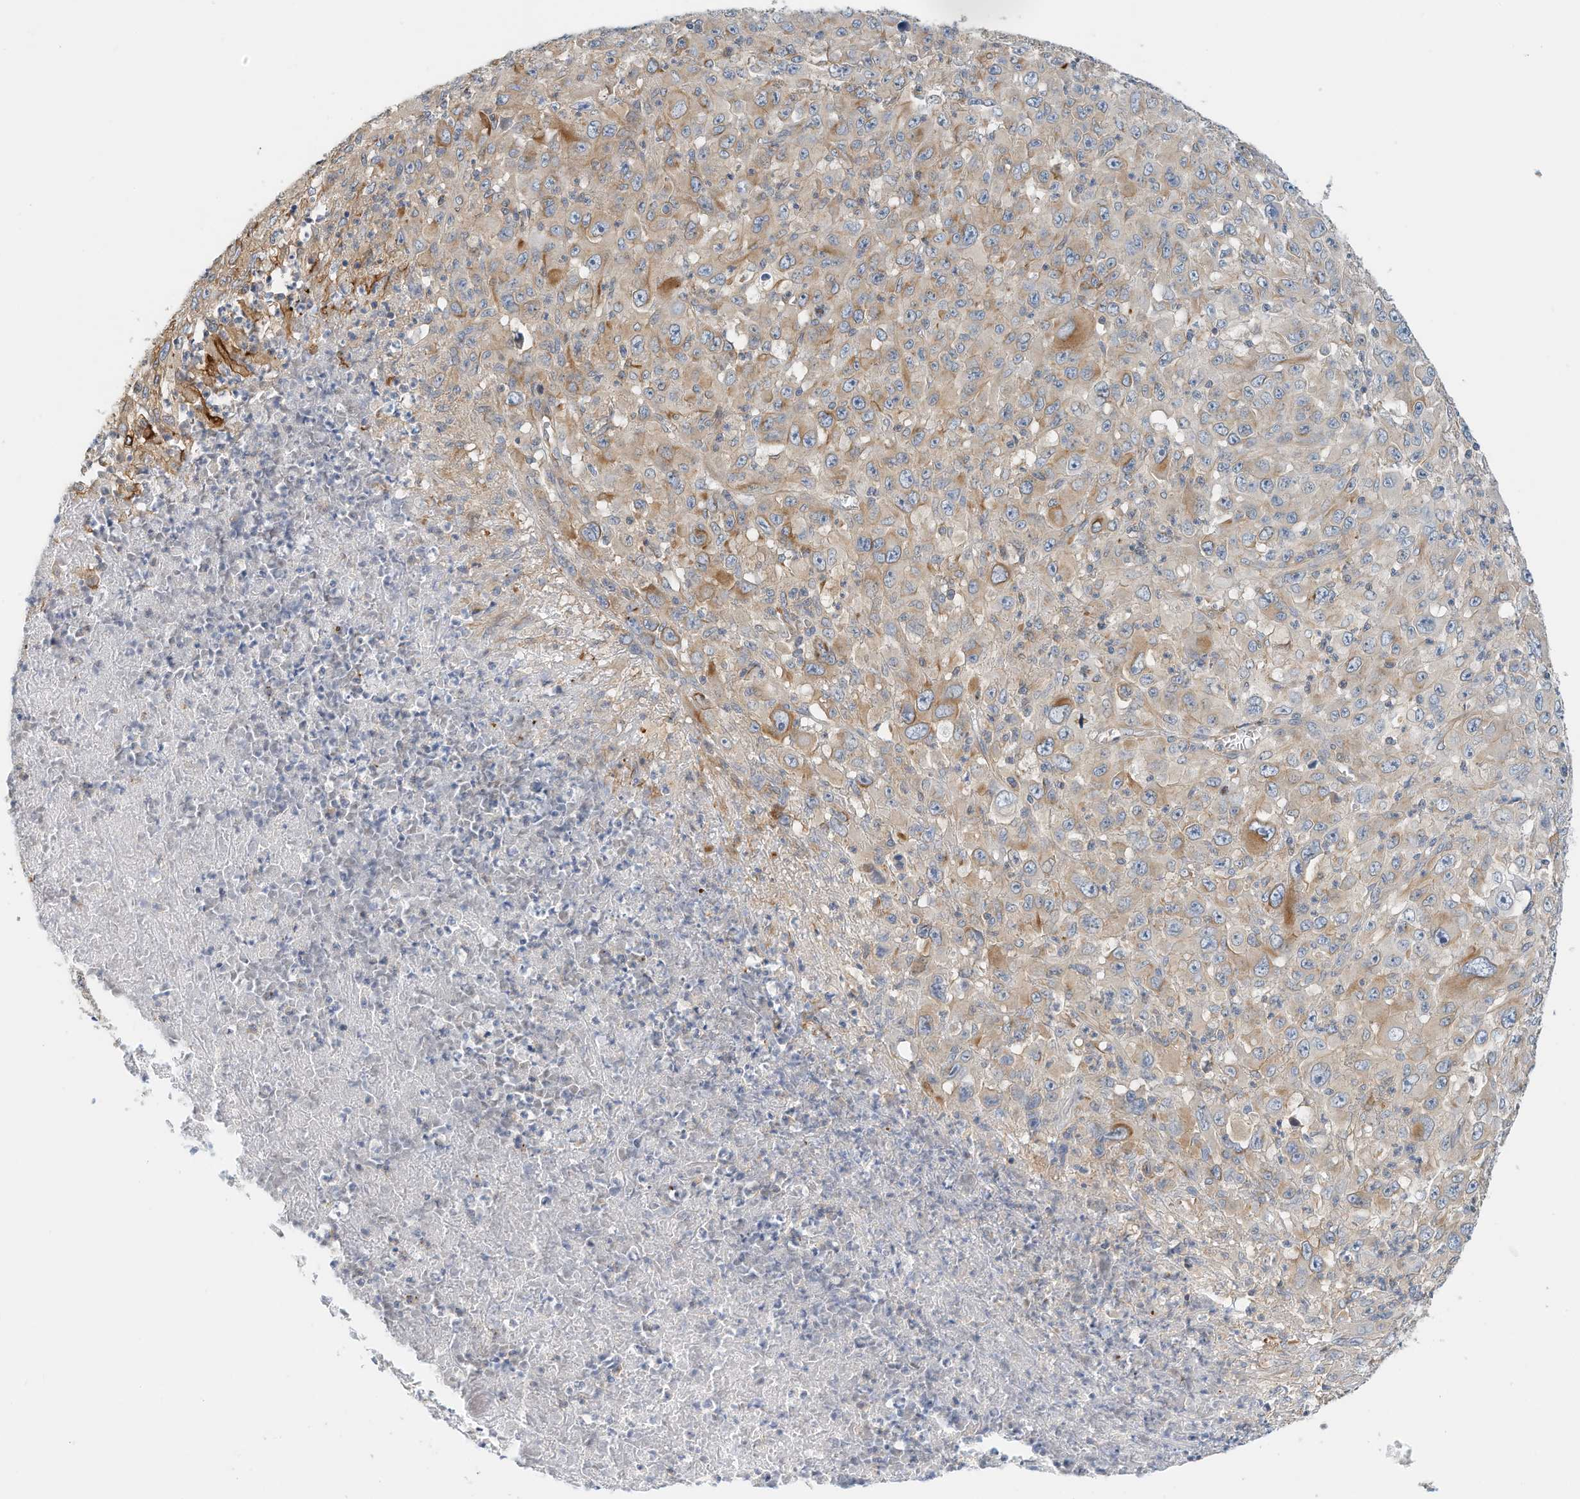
{"staining": {"intensity": "moderate", "quantity": "<25%", "location": "cytoplasmic/membranous"}, "tissue": "melanoma", "cell_type": "Tumor cells", "image_type": "cancer", "snomed": [{"axis": "morphology", "description": "Malignant melanoma, Metastatic site"}, {"axis": "topography", "description": "Skin"}], "caption": "Malignant melanoma (metastatic site) stained with DAB immunohistochemistry (IHC) reveals low levels of moderate cytoplasmic/membranous expression in approximately <25% of tumor cells.", "gene": "MICAL1", "patient": {"sex": "female", "age": 56}}